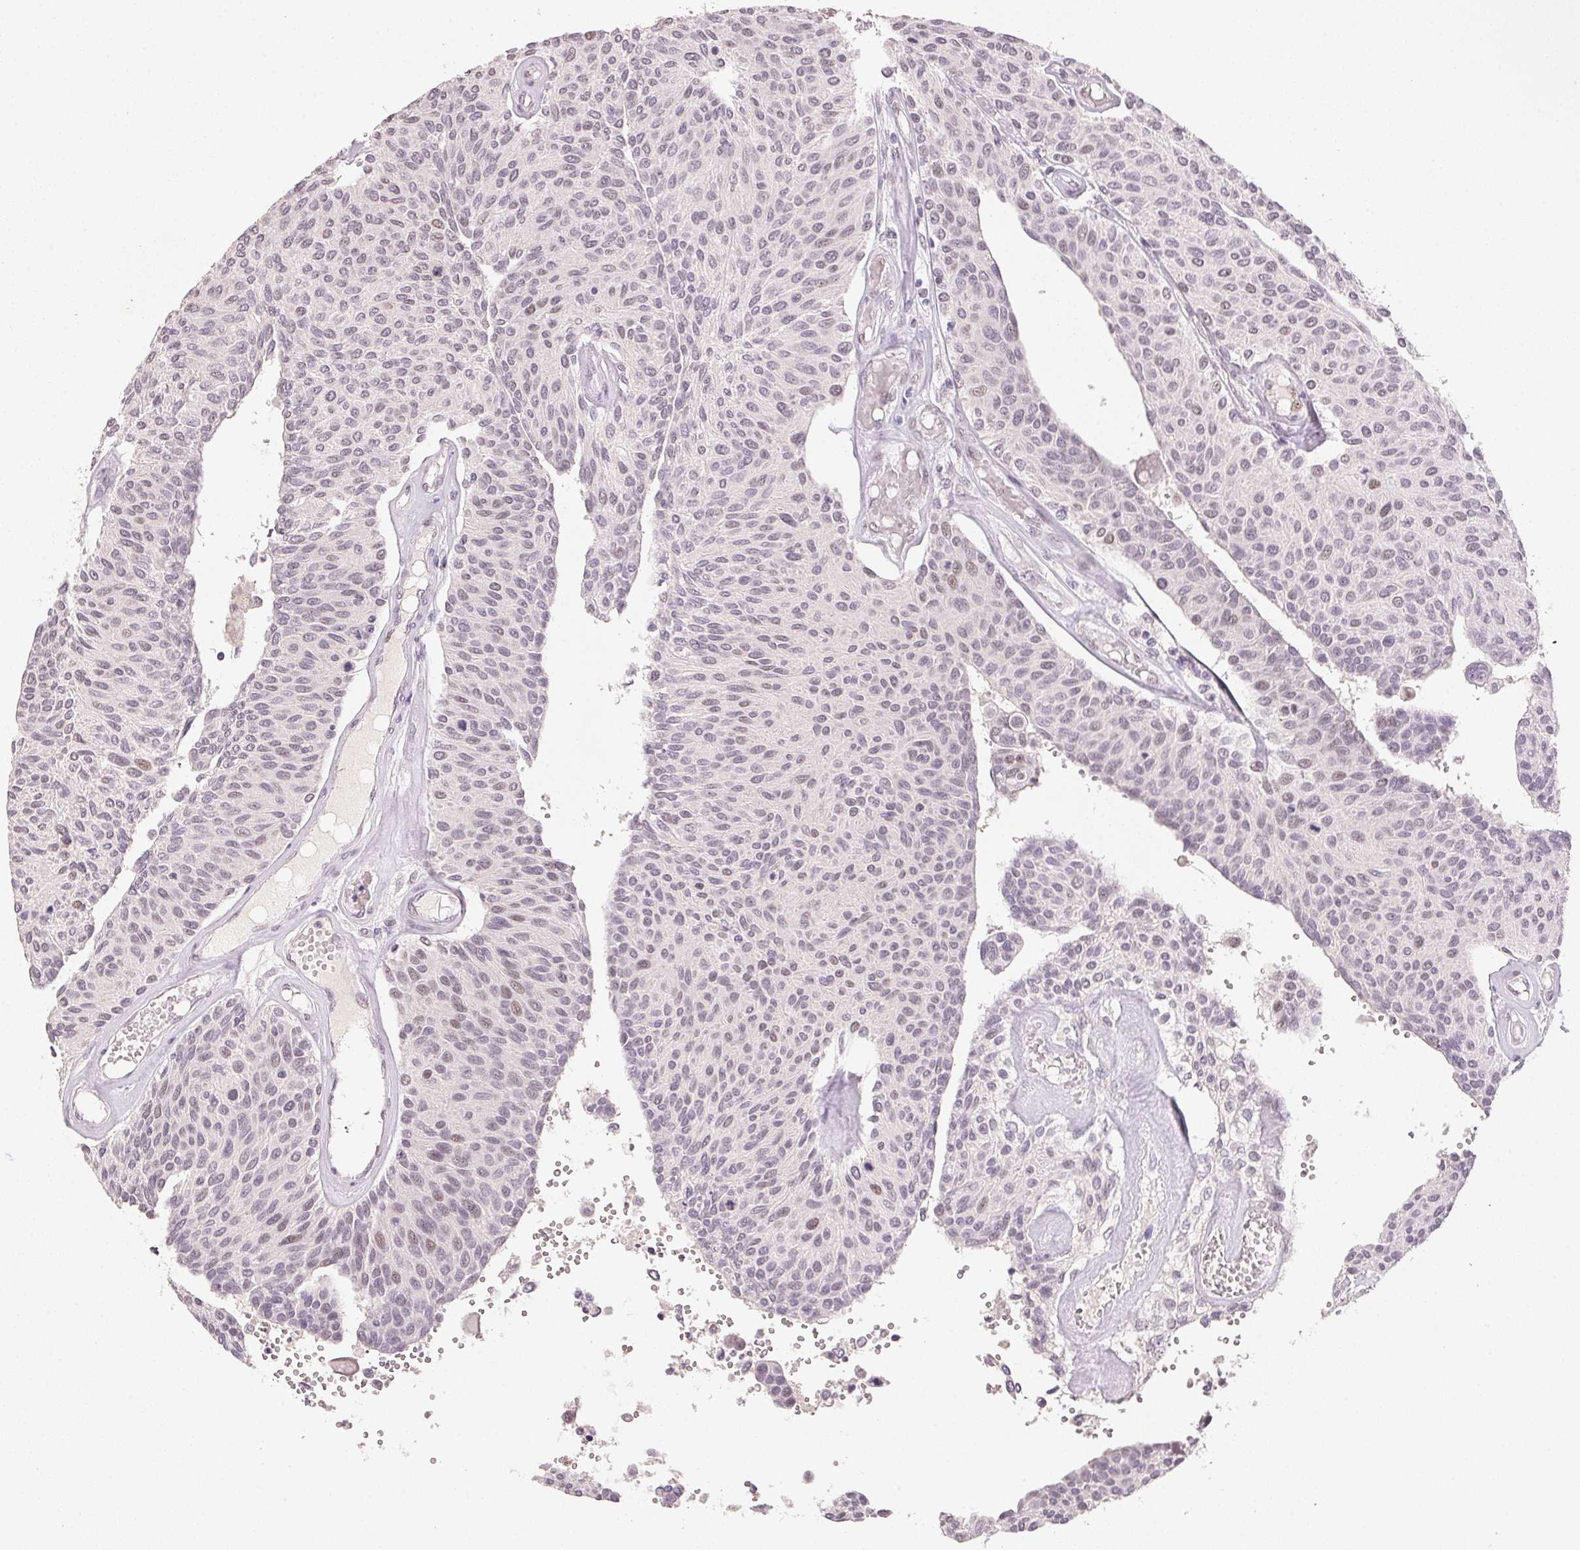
{"staining": {"intensity": "weak", "quantity": "<25%", "location": "nuclear"}, "tissue": "urothelial cancer", "cell_type": "Tumor cells", "image_type": "cancer", "snomed": [{"axis": "morphology", "description": "Urothelial carcinoma, NOS"}, {"axis": "topography", "description": "Urinary bladder"}], "caption": "Tumor cells show no significant expression in transitional cell carcinoma.", "gene": "POLR3G", "patient": {"sex": "male", "age": 55}}